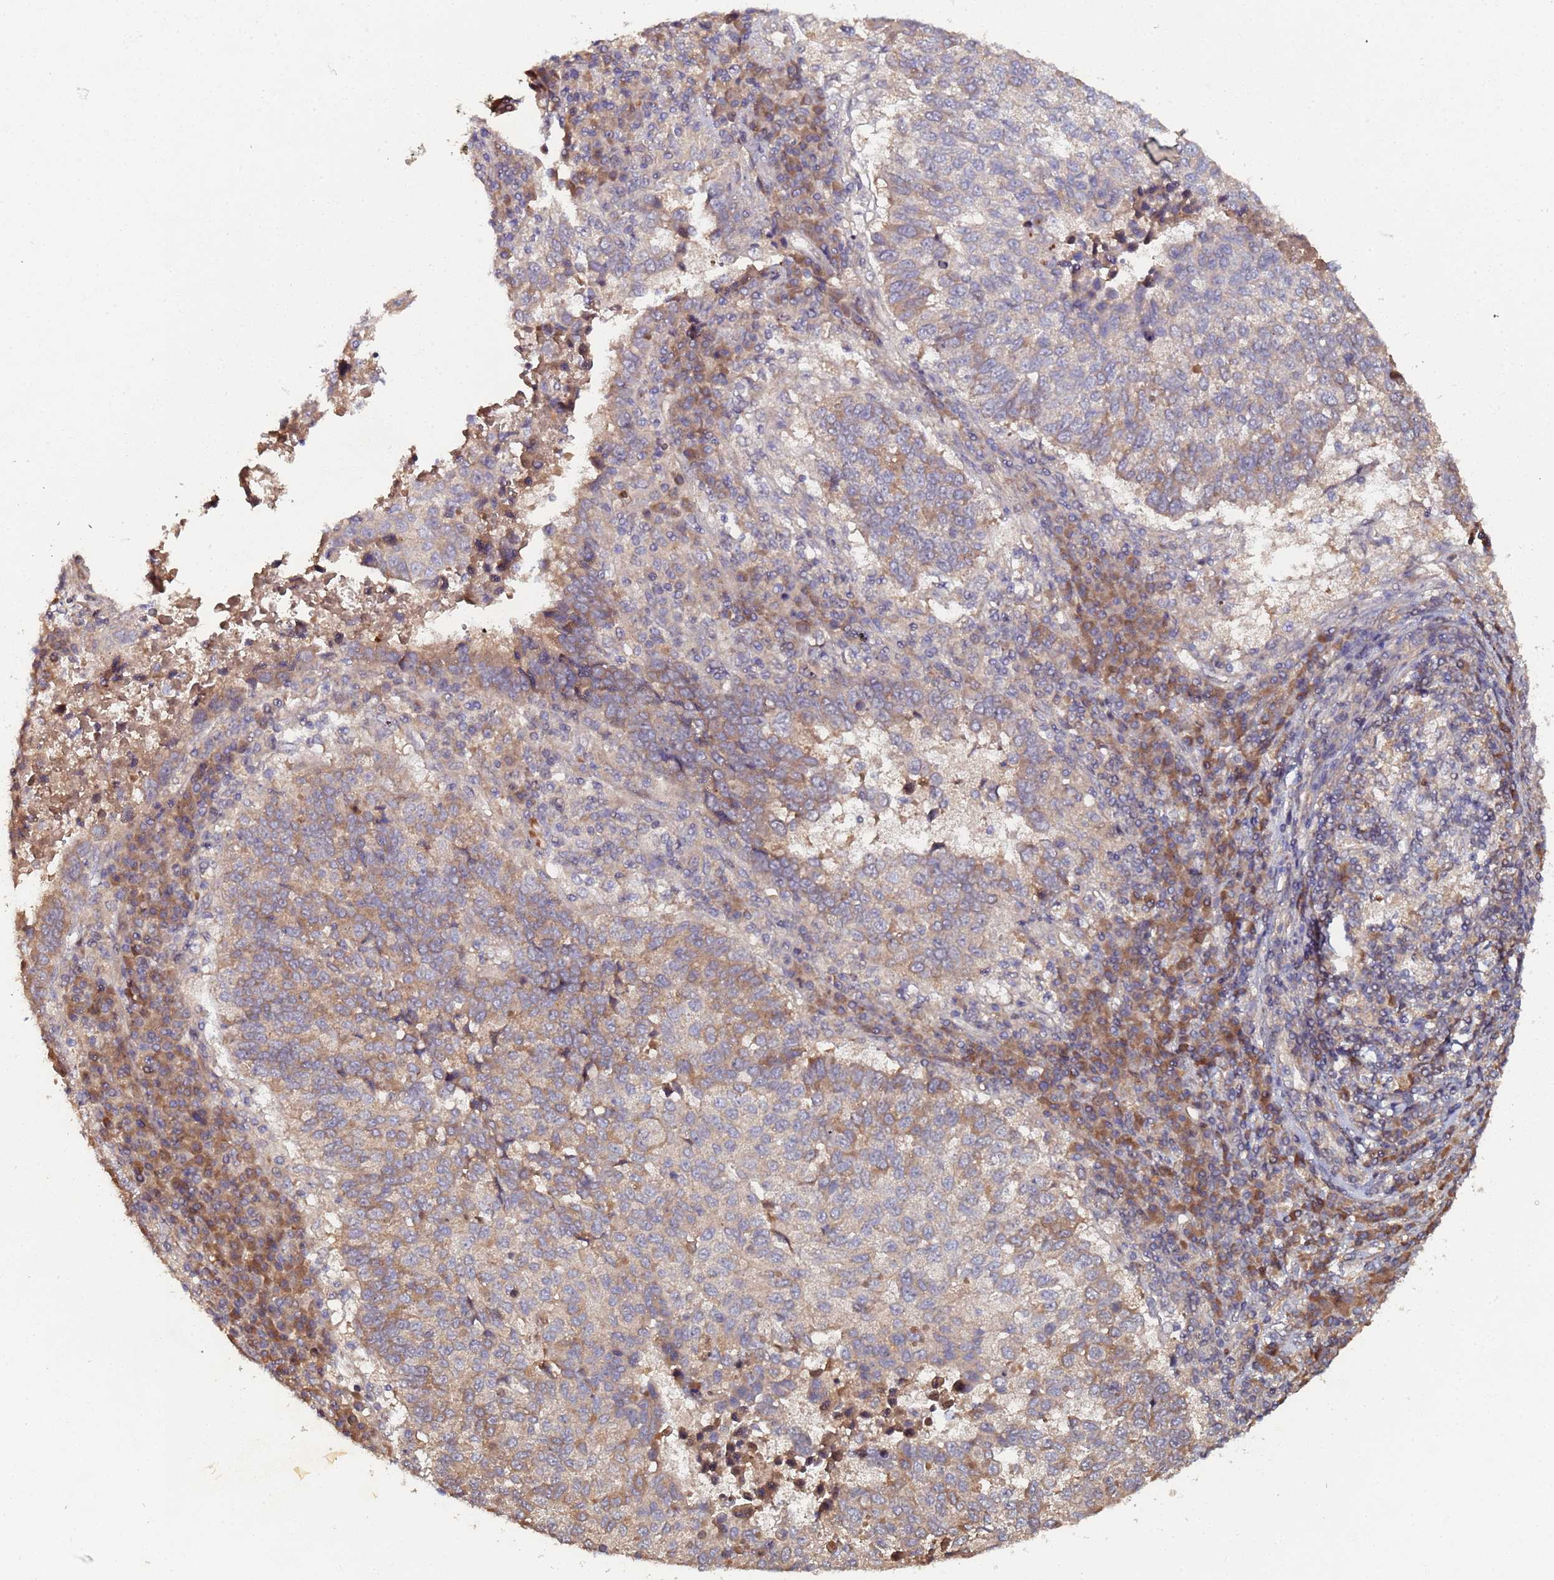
{"staining": {"intensity": "moderate", "quantity": "25%-75%", "location": "cytoplasmic/membranous"}, "tissue": "lung cancer", "cell_type": "Tumor cells", "image_type": "cancer", "snomed": [{"axis": "morphology", "description": "Squamous cell carcinoma, NOS"}, {"axis": "topography", "description": "Lung"}], "caption": "High-magnification brightfield microscopy of lung cancer stained with DAB (brown) and counterstained with hematoxylin (blue). tumor cells exhibit moderate cytoplasmic/membranous positivity is appreciated in approximately25%-75% of cells.", "gene": "OSER1", "patient": {"sex": "male", "age": 73}}